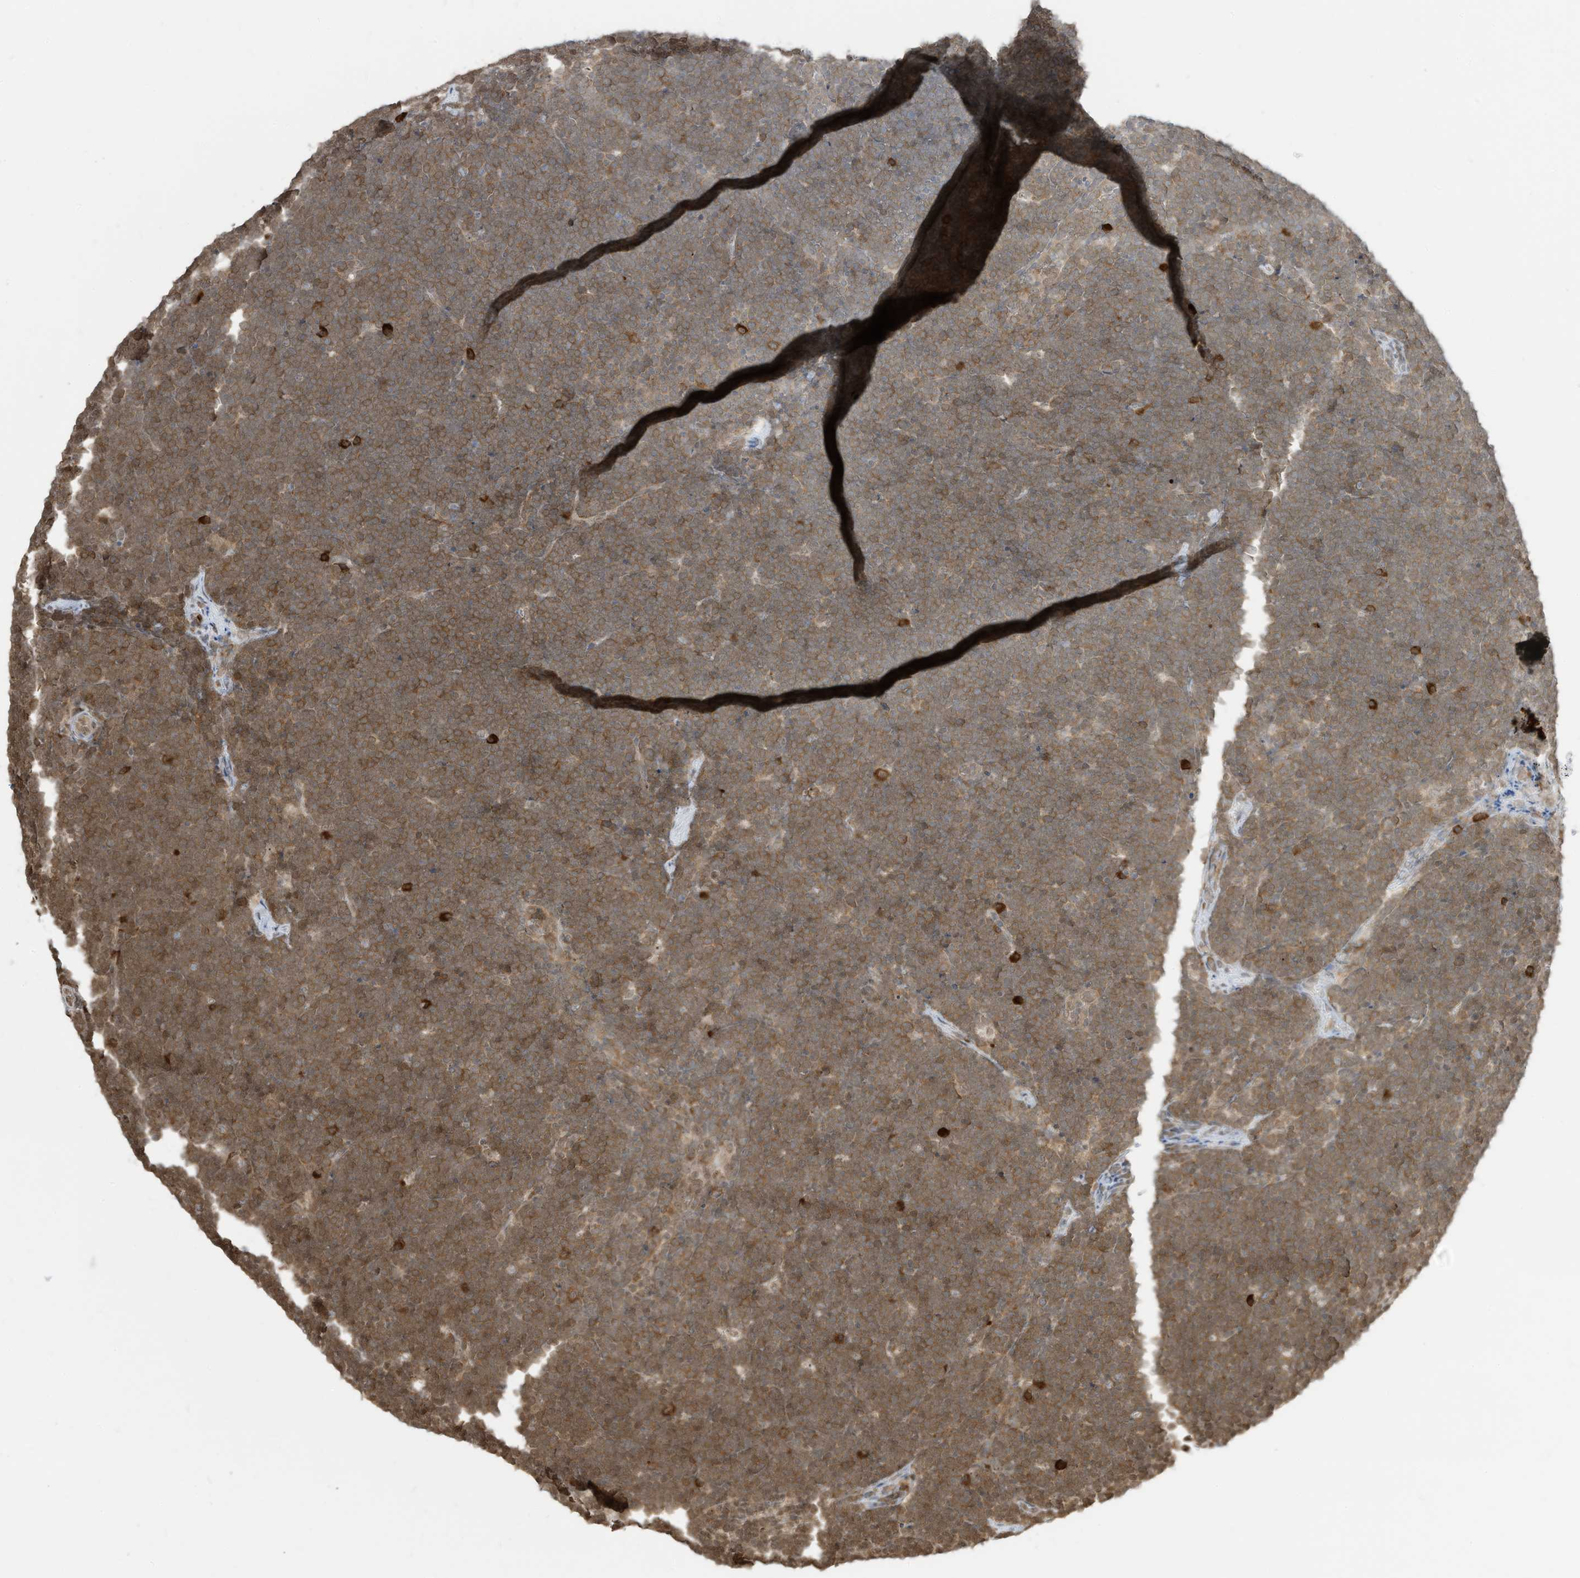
{"staining": {"intensity": "moderate", "quantity": ">75%", "location": "cytoplasmic/membranous"}, "tissue": "lymphoma", "cell_type": "Tumor cells", "image_type": "cancer", "snomed": [{"axis": "morphology", "description": "Malignant lymphoma, non-Hodgkin's type, High grade"}, {"axis": "topography", "description": "Lymph node"}], "caption": "High-magnification brightfield microscopy of lymphoma stained with DAB (brown) and counterstained with hematoxylin (blue). tumor cells exhibit moderate cytoplasmic/membranous positivity is present in about>75% of cells. (DAB IHC with brightfield microscopy, high magnification).", "gene": "ZNF195", "patient": {"sex": "male", "age": 13}}